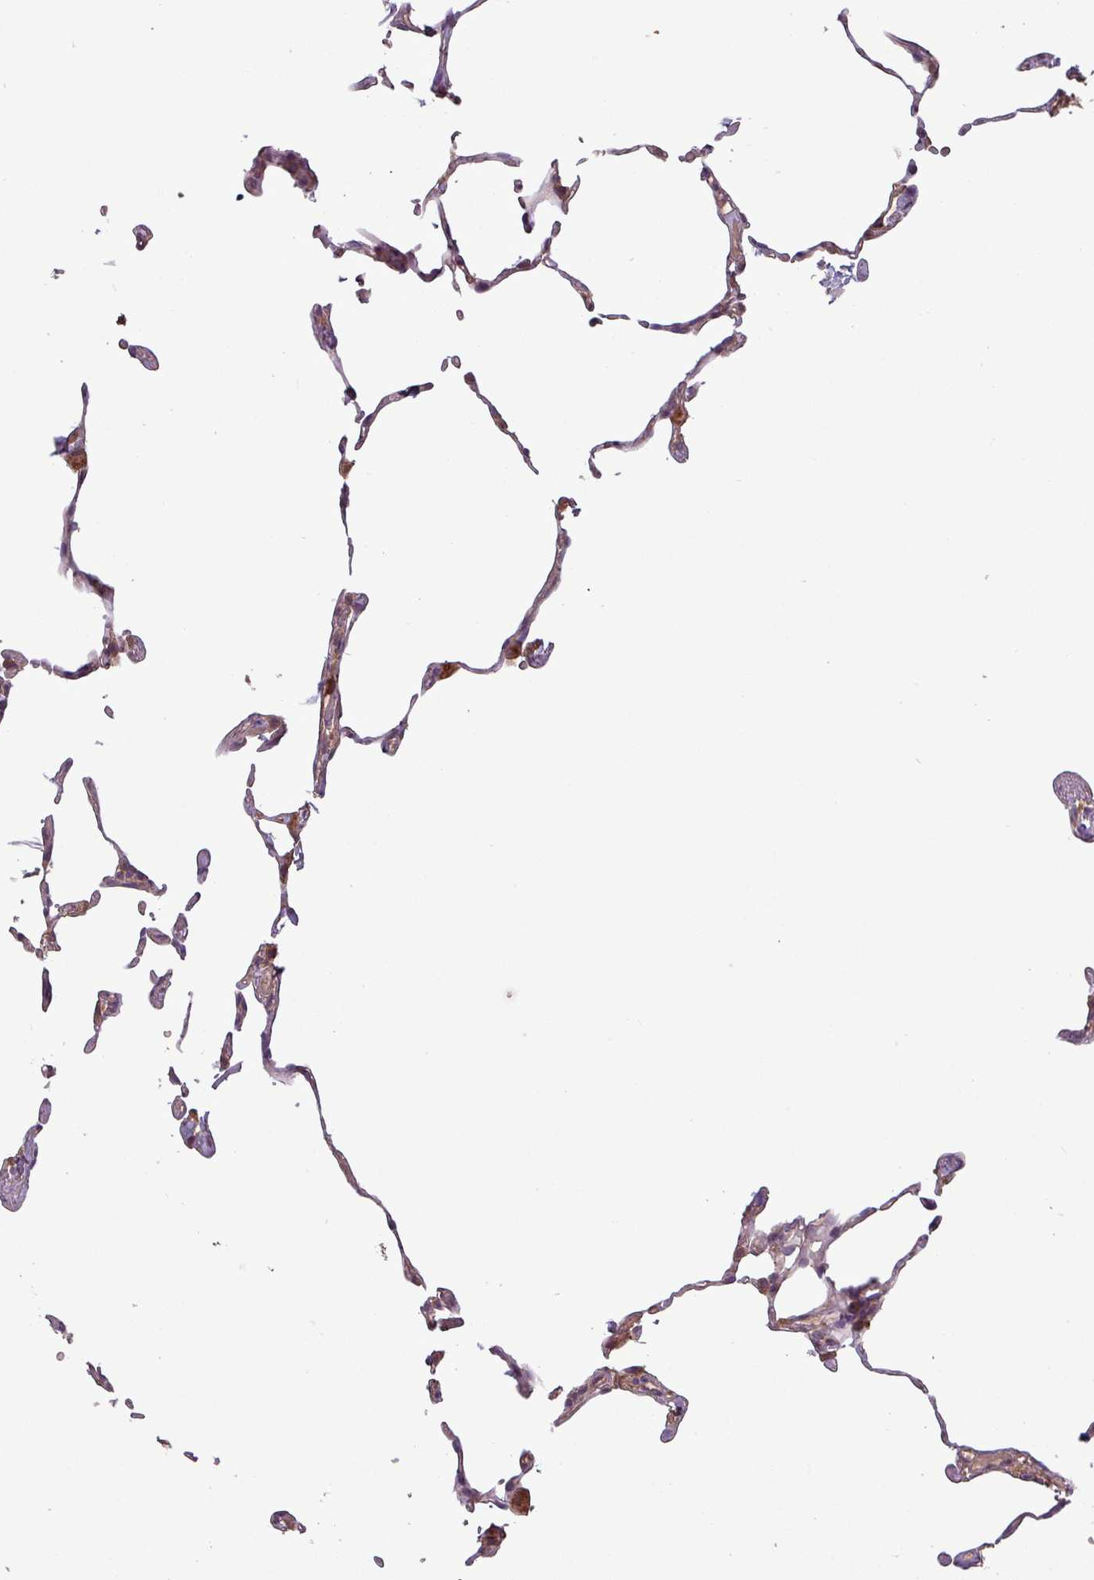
{"staining": {"intensity": "negative", "quantity": "none", "location": "none"}, "tissue": "lung", "cell_type": "Alveolar cells", "image_type": "normal", "snomed": [{"axis": "morphology", "description": "Normal tissue, NOS"}, {"axis": "topography", "description": "Lung"}], "caption": "Normal lung was stained to show a protein in brown. There is no significant staining in alveolar cells.", "gene": "NT5C3A", "patient": {"sex": "female", "age": 57}}